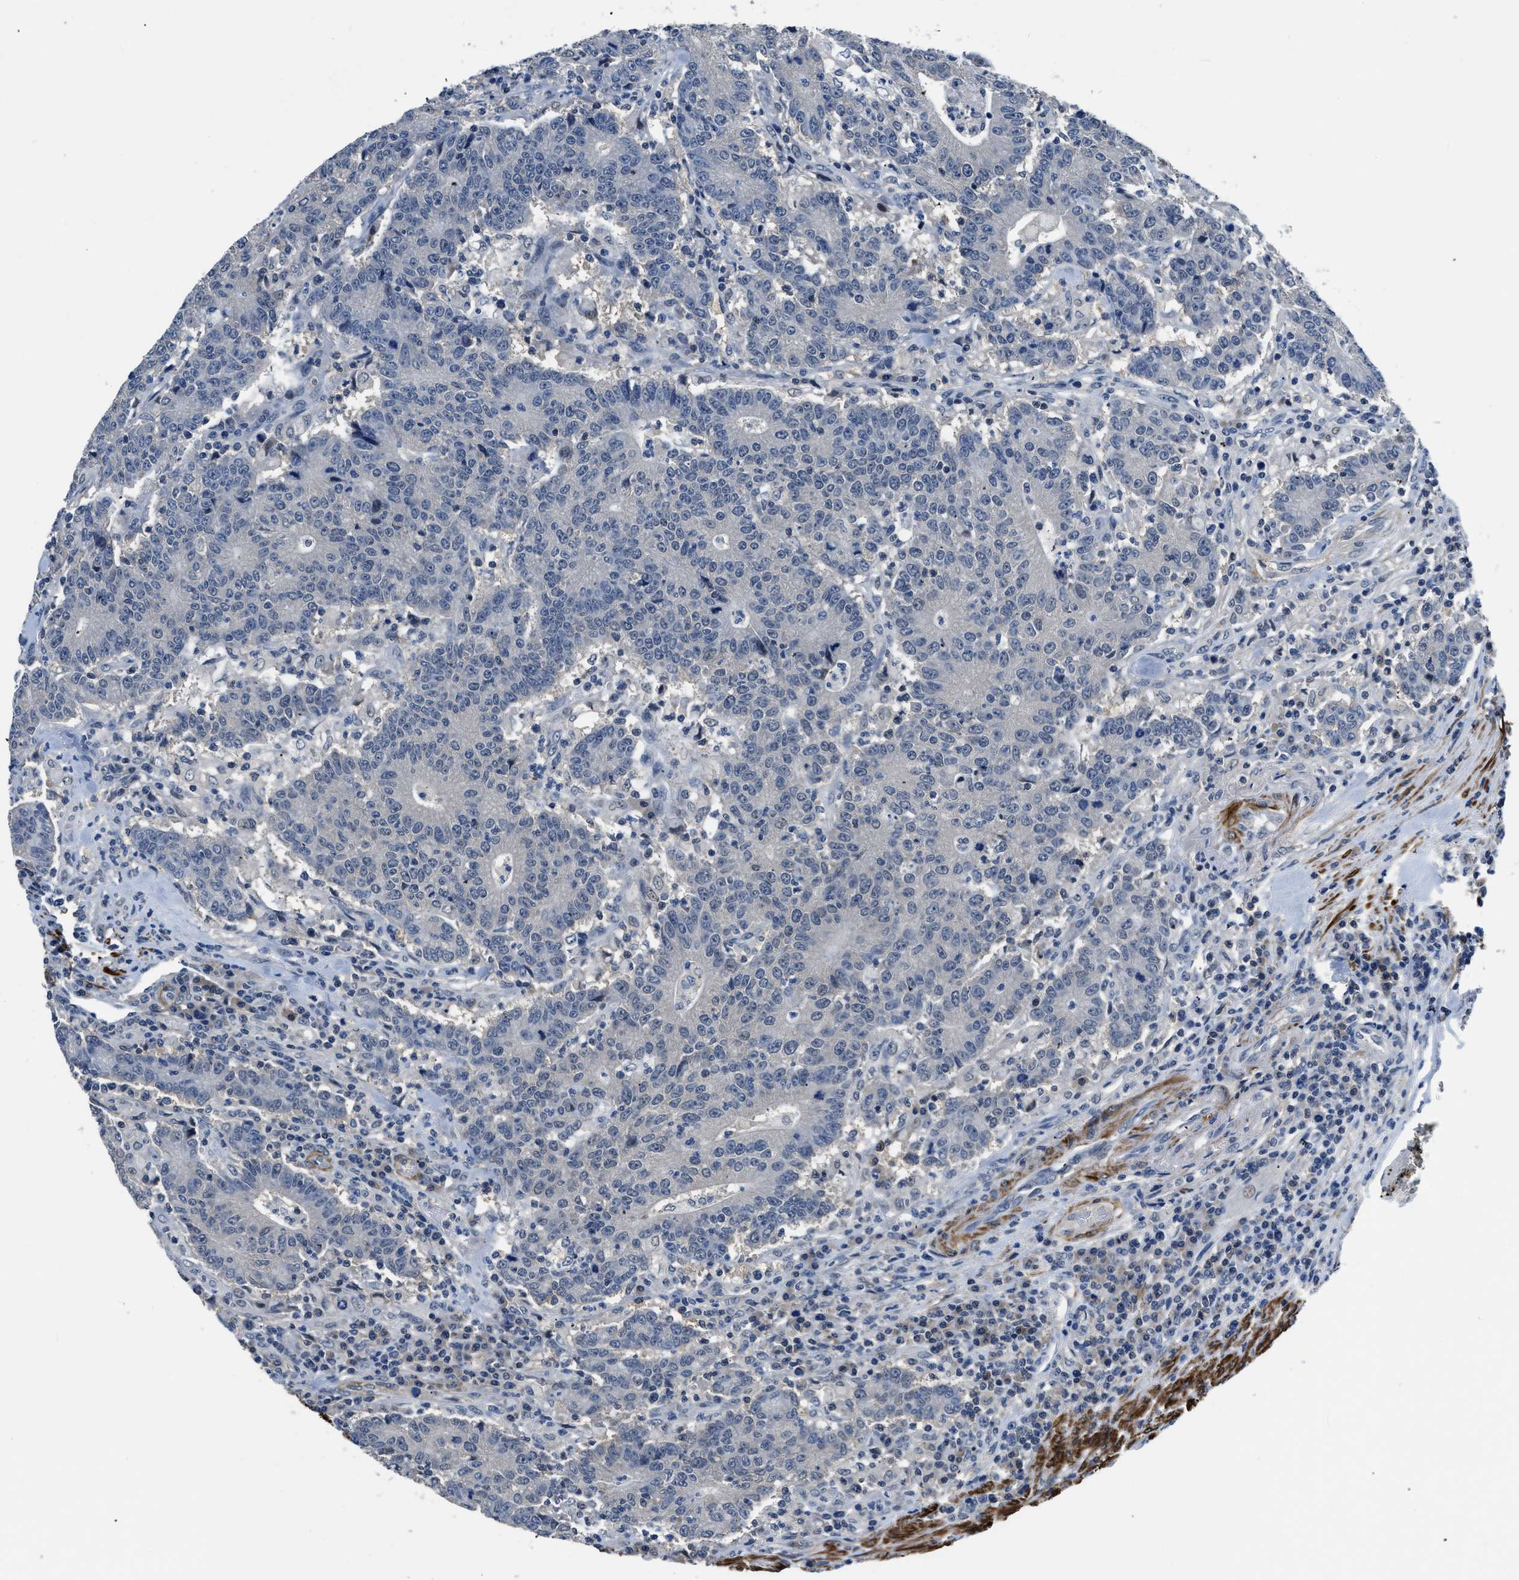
{"staining": {"intensity": "negative", "quantity": "none", "location": "none"}, "tissue": "colorectal cancer", "cell_type": "Tumor cells", "image_type": "cancer", "snomed": [{"axis": "morphology", "description": "Normal tissue, NOS"}, {"axis": "morphology", "description": "Adenocarcinoma, NOS"}, {"axis": "topography", "description": "Colon"}], "caption": "IHC of human colorectal adenocarcinoma displays no positivity in tumor cells.", "gene": "LANCL2", "patient": {"sex": "female", "age": 75}}